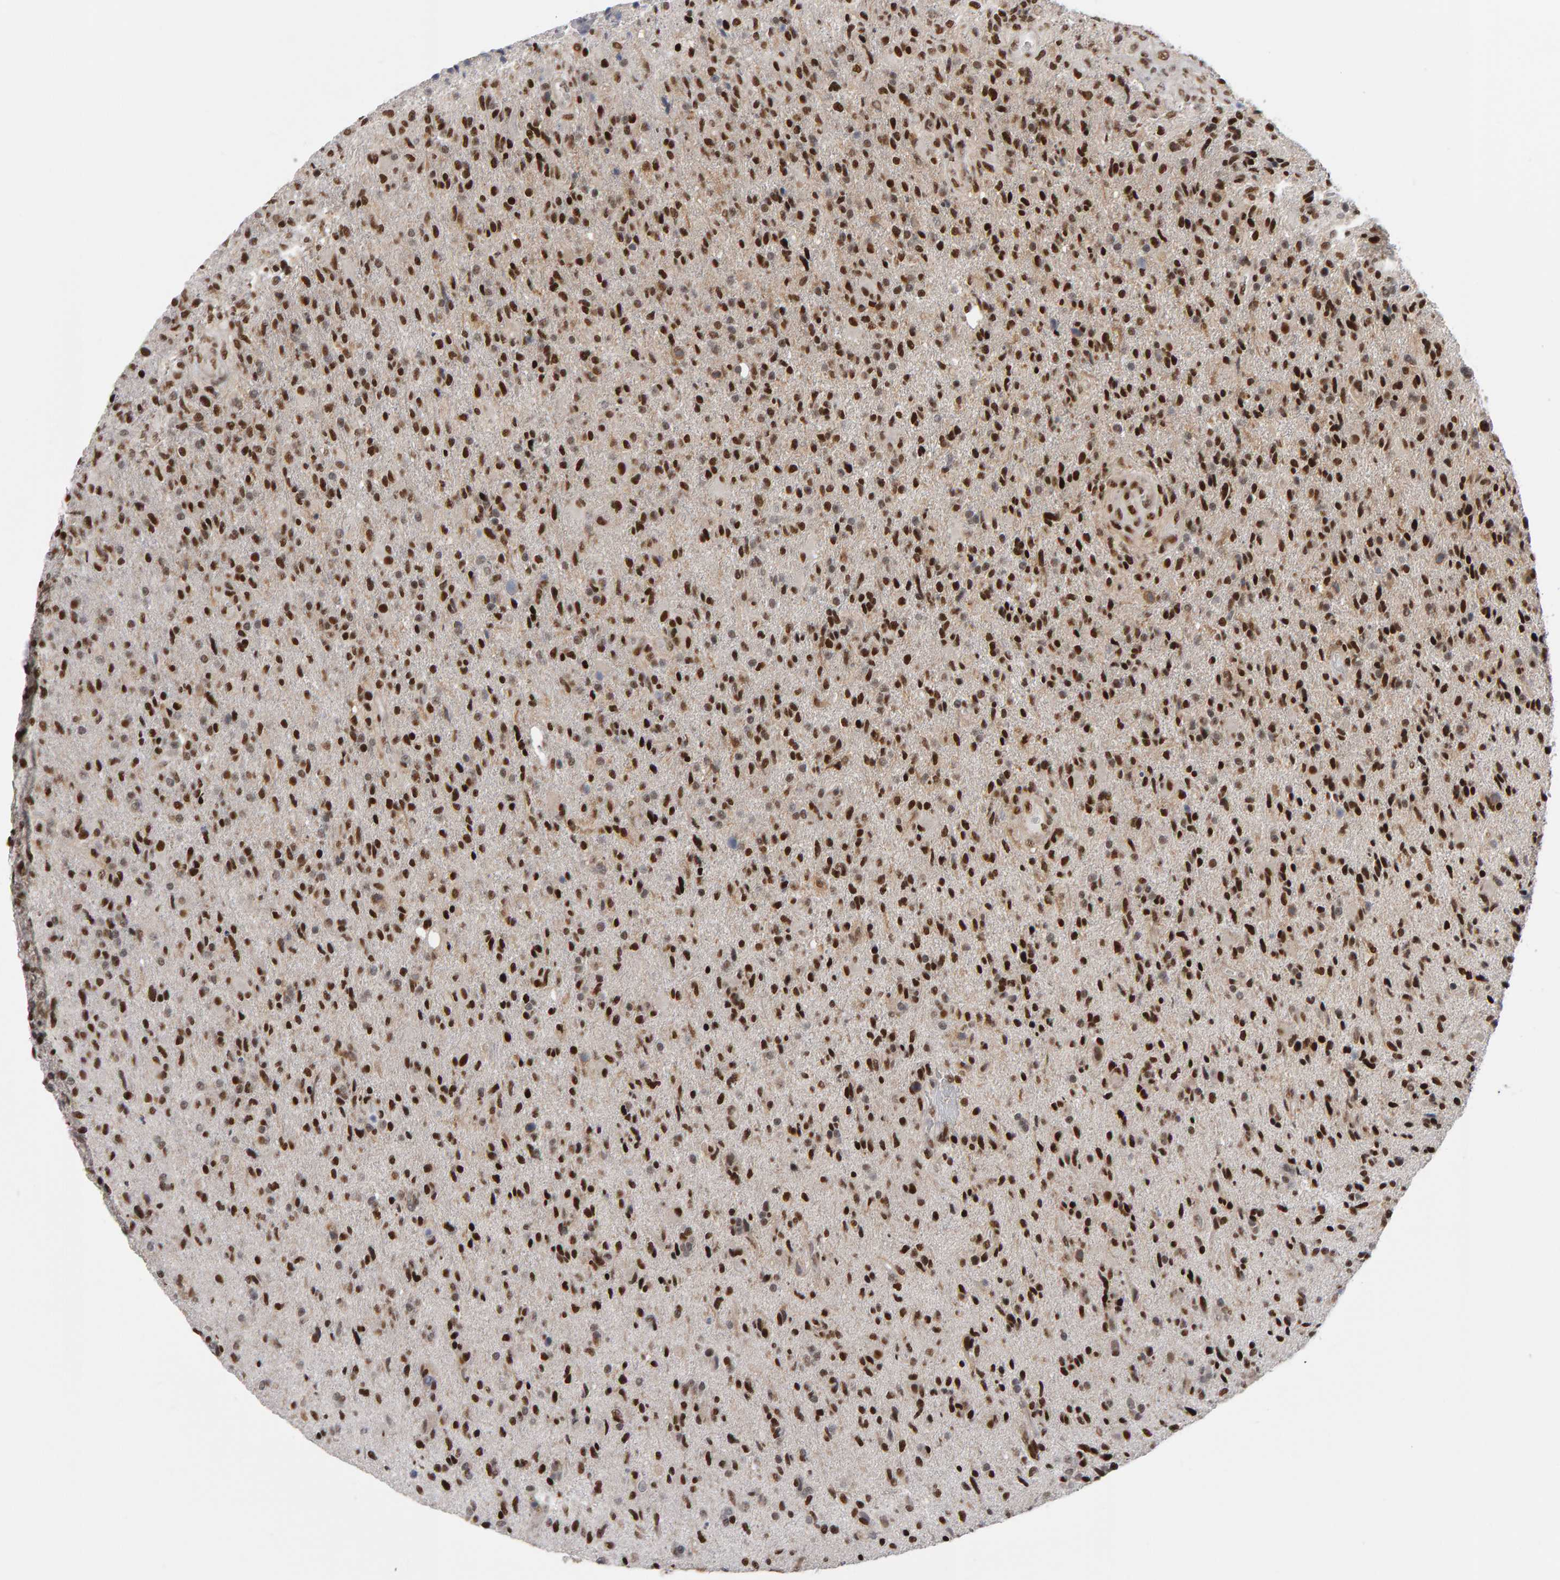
{"staining": {"intensity": "strong", "quantity": ">75%", "location": "nuclear"}, "tissue": "glioma", "cell_type": "Tumor cells", "image_type": "cancer", "snomed": [{"axis": "morphology", "description": "Glioma, malignant, High grade"}, {"axis": "topography", "description": "Brain"}], "caption": "IHC photomicrograph of human glioma stained for a protein (brown), which exhibits high levels of strong nuclear staining in approximately >75% of tumor cells.", "gene": "ATF7IP", "patient": {"sex": "male", "age": 72}}